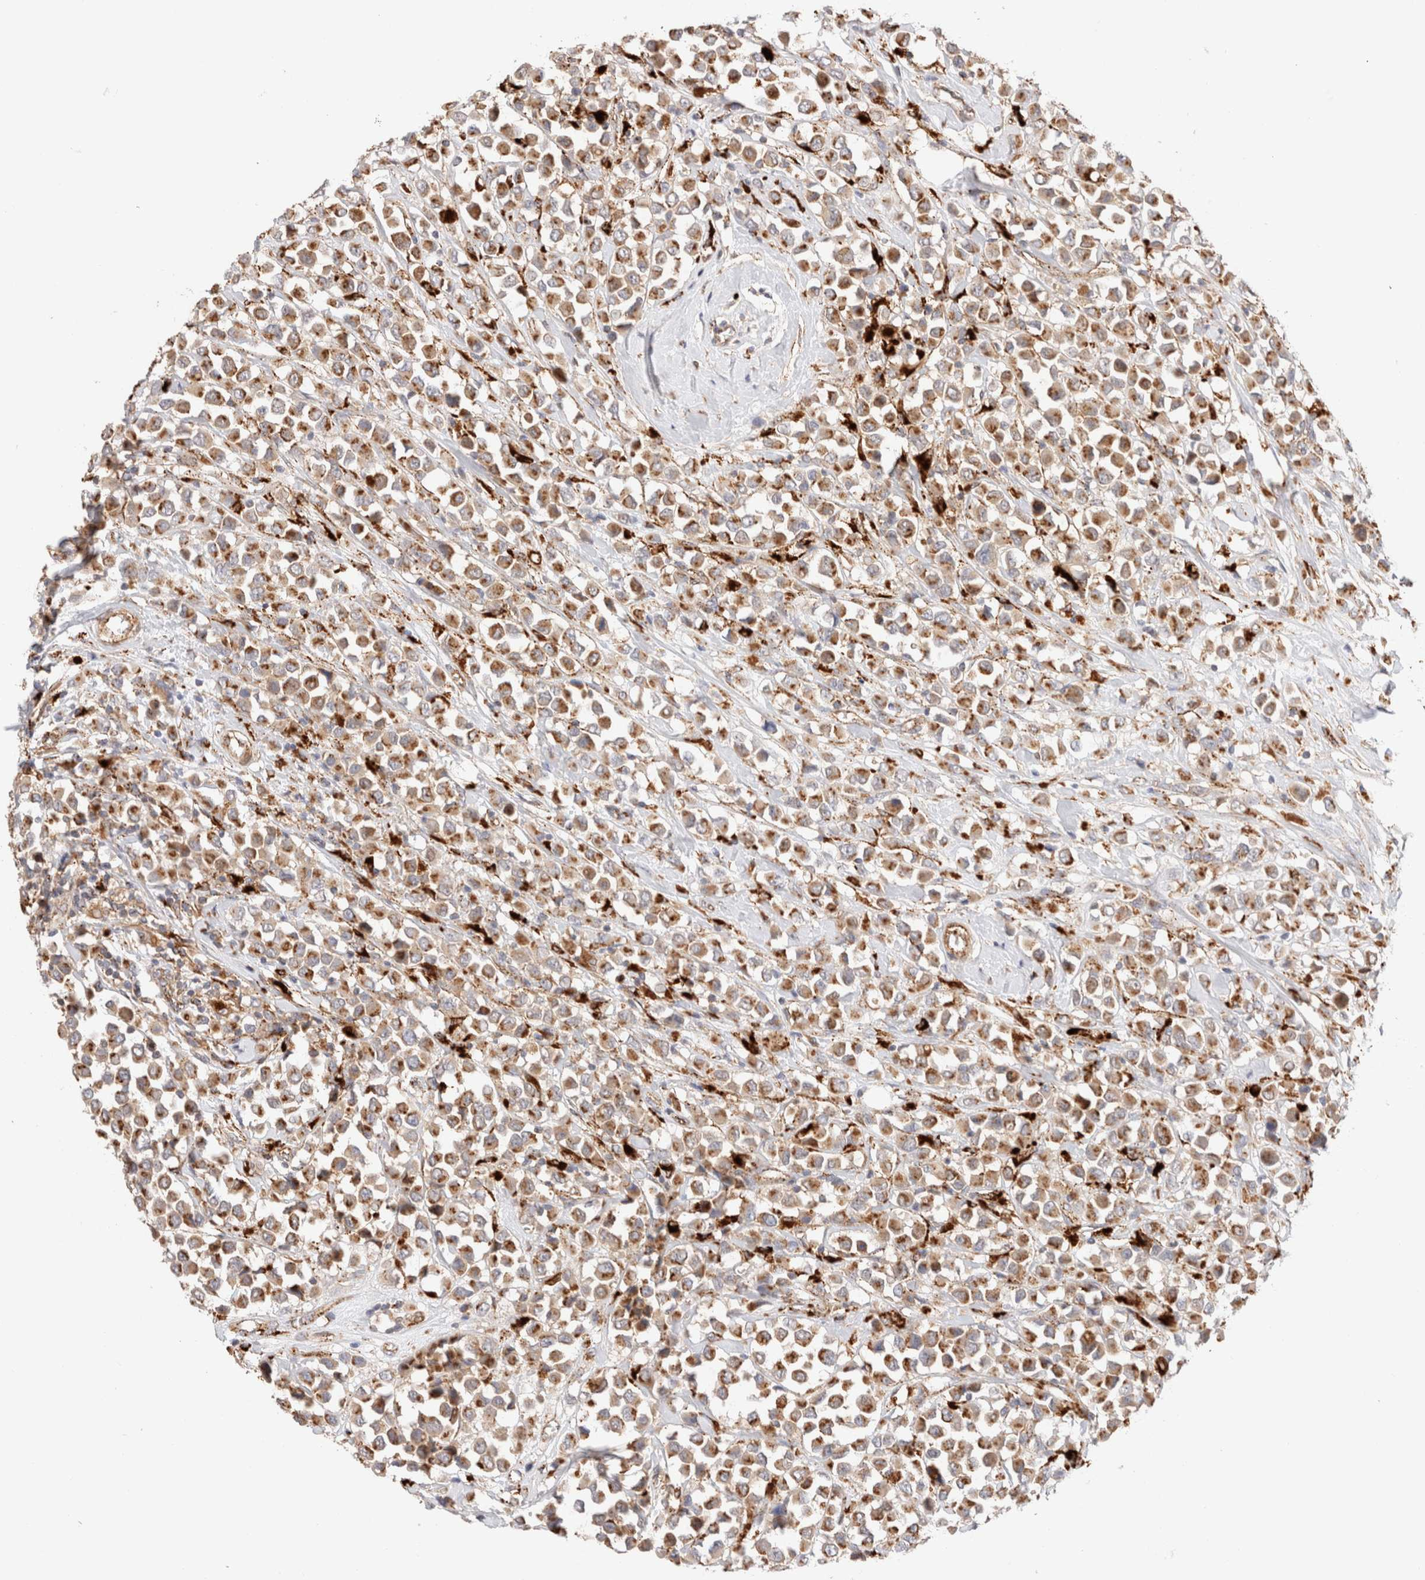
{"staining": {"intensity": "moderate", "quantity": ">75%", "location": "cytoplasmic/membranous"}, "tissue": "breast cancer", "cell_type": "Tumor cells", "image_type": "cancer", "snomed": [{"axis": "morphology", "description": "Duct carcinoma"}, {"axis": "topography", "description": "Breast"}], "caption": "The micrograph shows a brown stain indicating the presence of a protein in the cytoplasmic/membranous of tumor cells in breast cancer. The protein of interest is stained brown, and the nuclei are stained in blue (DAB IHC with brightfield microscopy, high magnification).", "gene": "RABEPK", "patient": {"sex": "female", "age": 61}}